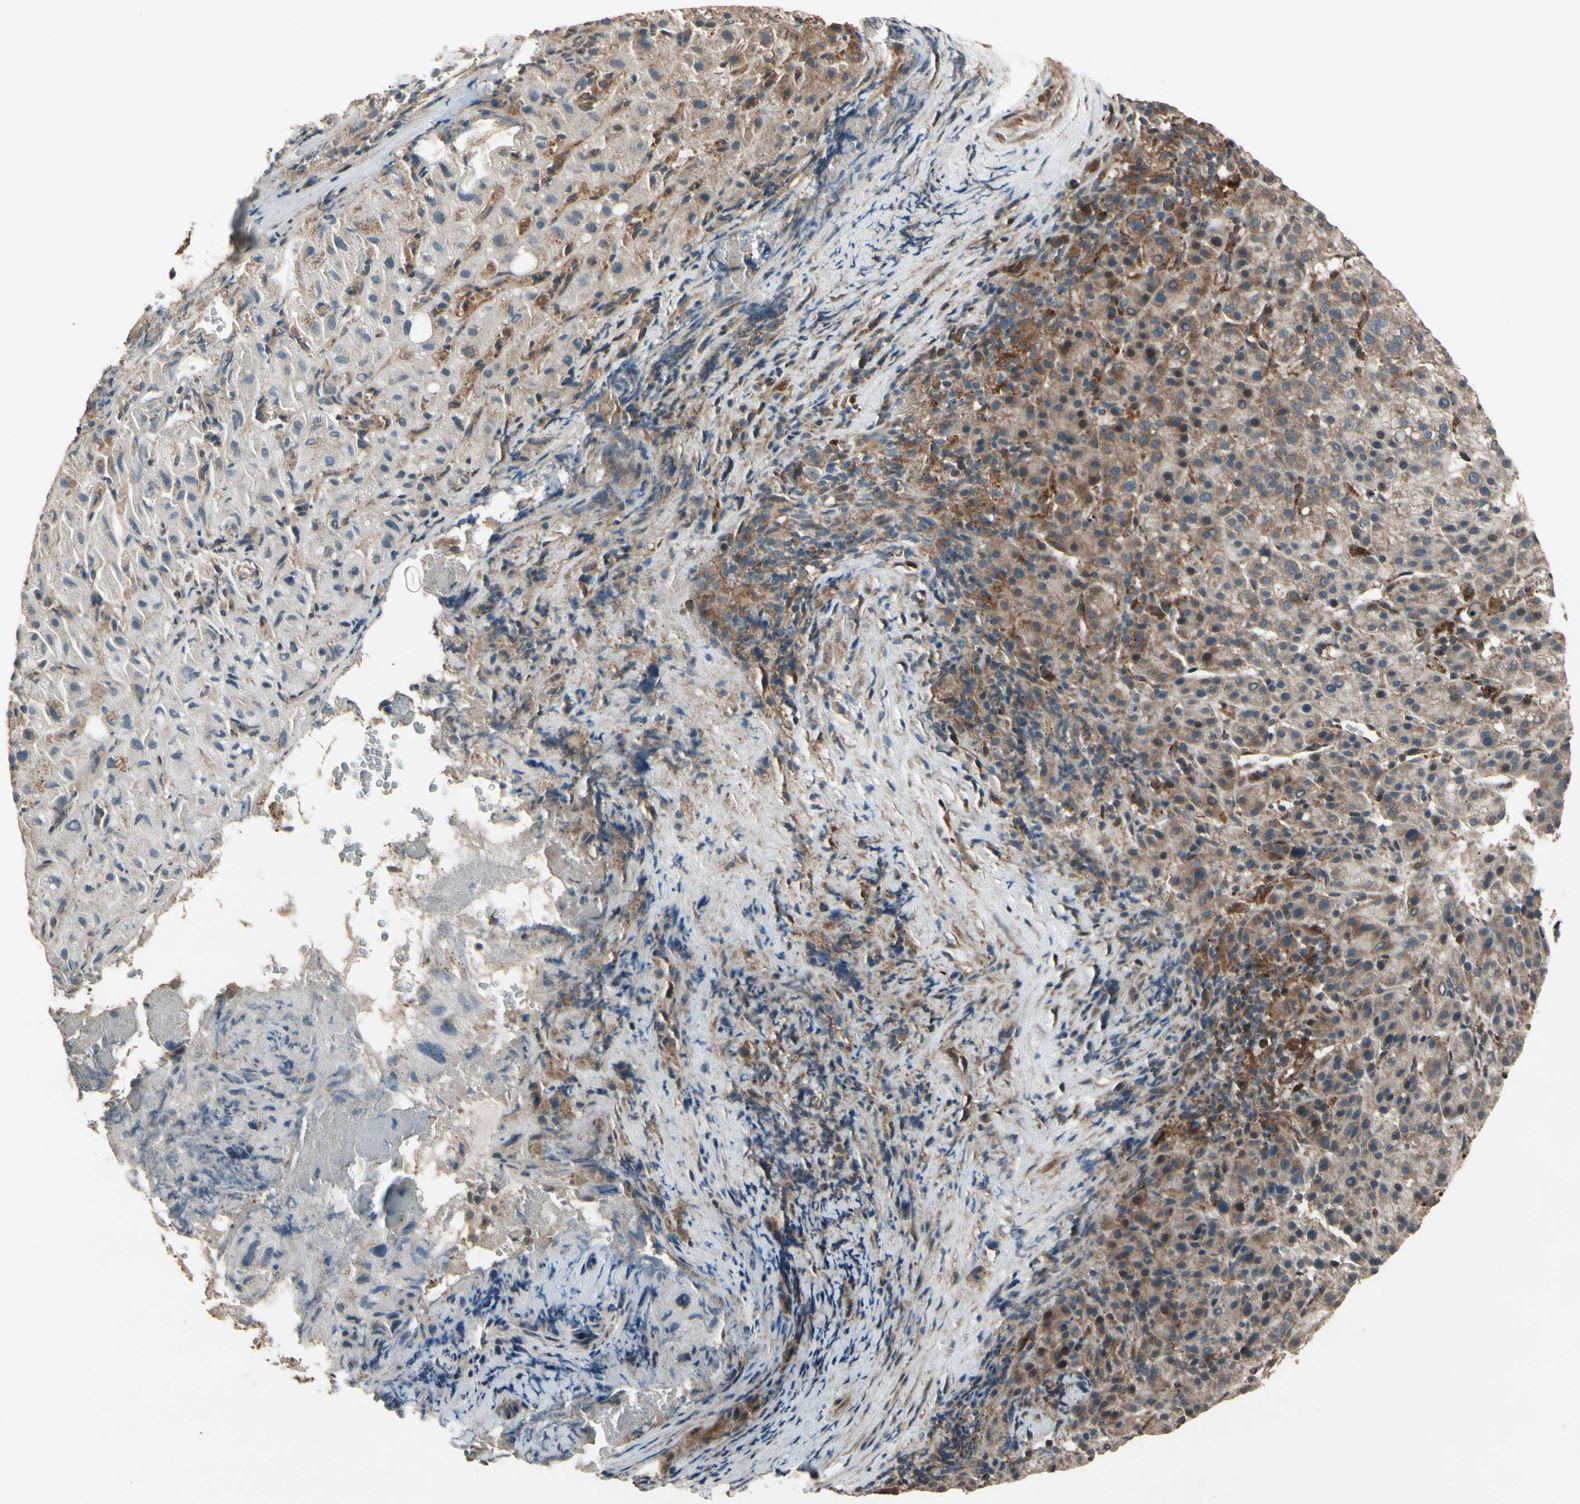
{"staining": {"intensity": "weak", "quantity": ">75%", "location": "cytoplasmic/membranous"}, "tissue": "liver cancer", "cell_type": "Tumor cells", "image_type": "cancer", "snomed": [{"axis": "morphology", "description": "Carcinoma, Hepatocellular, NOS"}, {"axis": "topography", "description": "Liver"}], "caption": "Human hepatocellular carcinoma (liver) stained for a protein (brown) exhibits weak cytoplasmic/membranous positive expression in about >75% of tumor cells.", "gene": "CSF1R", "patient": {"sex": "female", "age": 58}}